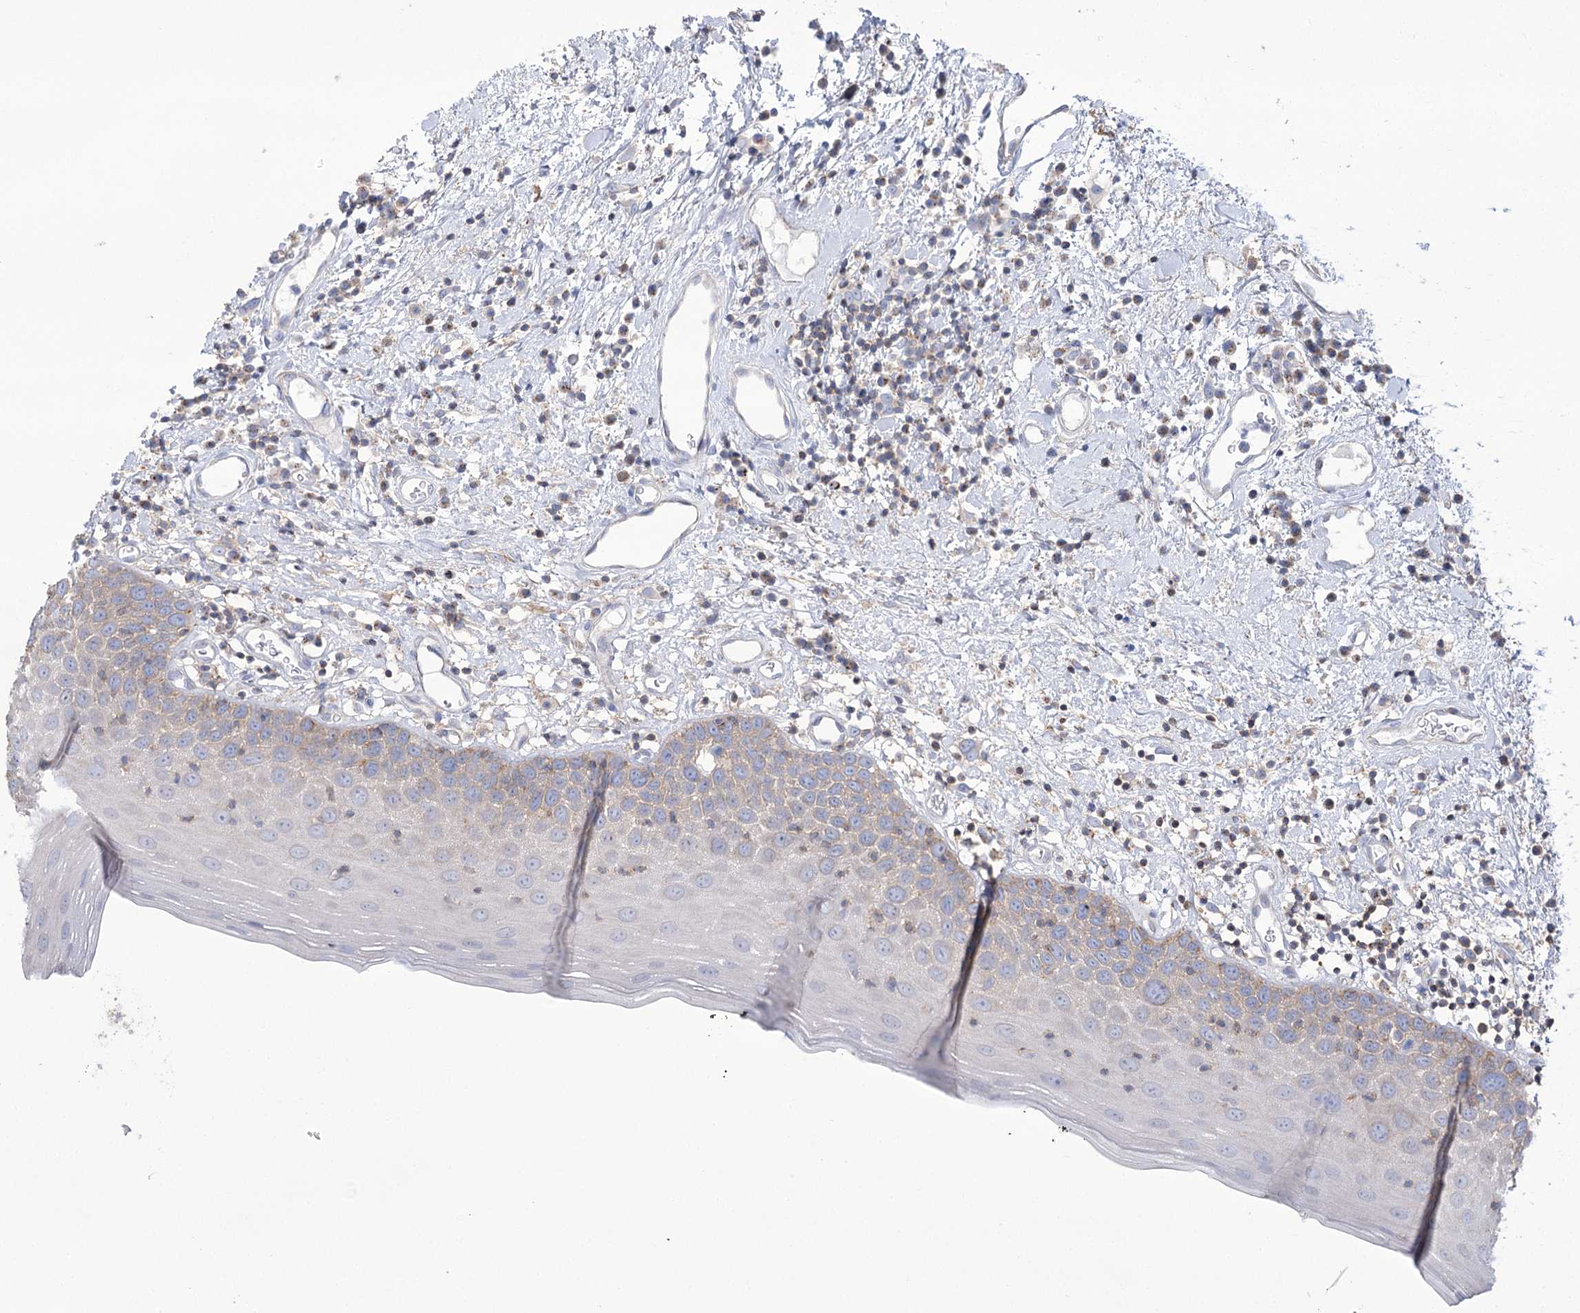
{"staining": {"intensity": "moderate", "quantity": "<25%", "location": "cytoplasmic/membranous"}, "tissue": "oral mucosa", "cell_type": "Squamous epithelial cells", "image_type": "normal", "snomed": [{"axis": "morphology", "description": "Normal tissue, NOS"}, {"axis": "topography", "description": "Oral tissue"}], "caption": "Immunohistochemical staining of benign oral mucosa exhibits moderate cytoplasmic/membranous protein positivity in about <25% of squamous epithelial cells.", "gene": "FAM216A", "patient": {"sex": "male", "age": 74}}